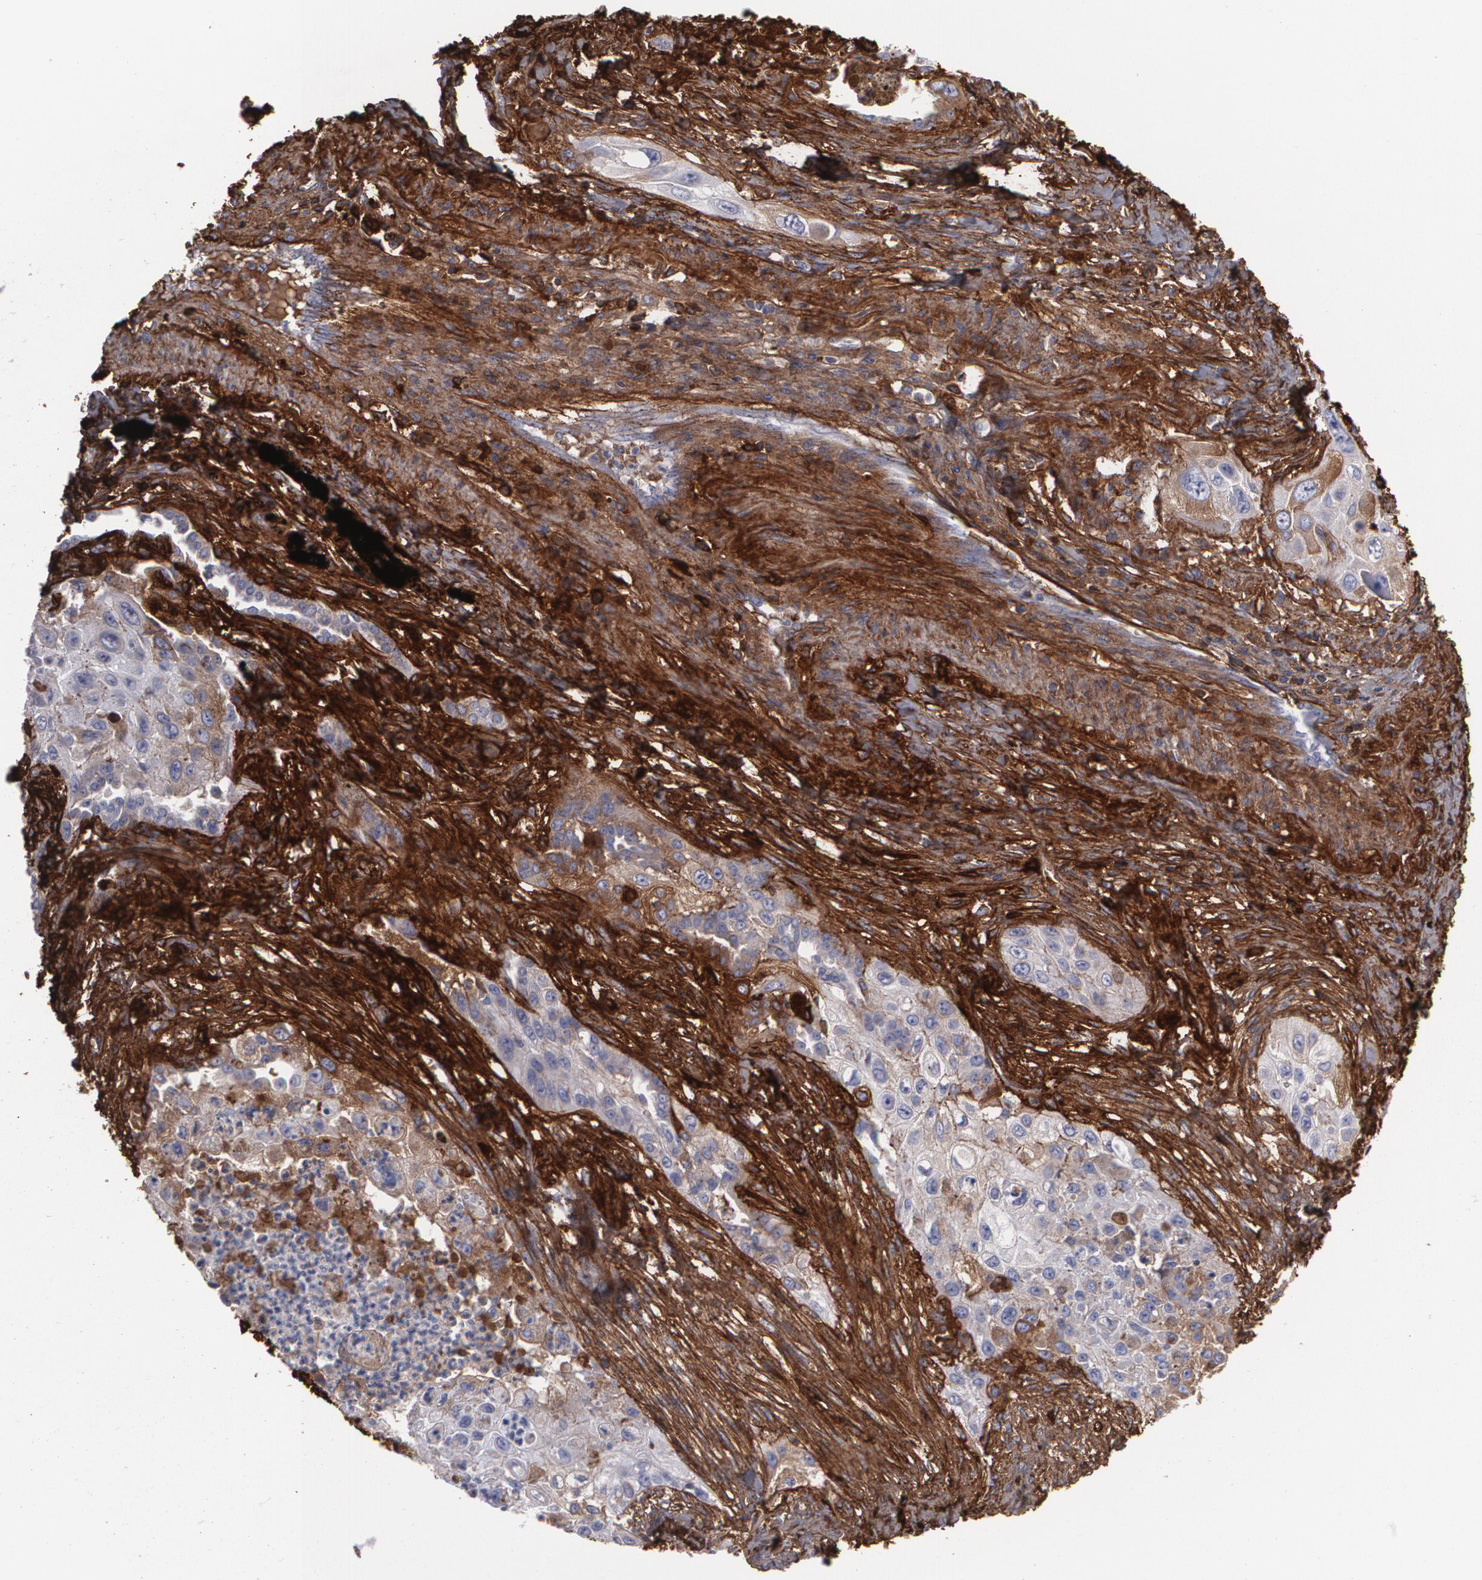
{"staining": {"intensity": "moderate", "quantity": "25%-75%", "location": "cytoplasmic/membranous"}, "tissue": "lung cancer", "cell_type": "Tumor cells", "image_type": "cancer", "snomed": [{"axis": "morphology", "description": "Squamous cell carcinoma, NOS"}, {"axis": "topography", "description": "Lung"}], "caption": "Immunohistochemistry (DAB) staining of squamous cell carcinoma (lung) shows moderate cytoplasmic/membranous protein positivity in approximately 25%-75% of tumor cells. Nuclei are stained in blue.", "gene": "FBLN1", "patient": {"sex": "male", "age": 71}}